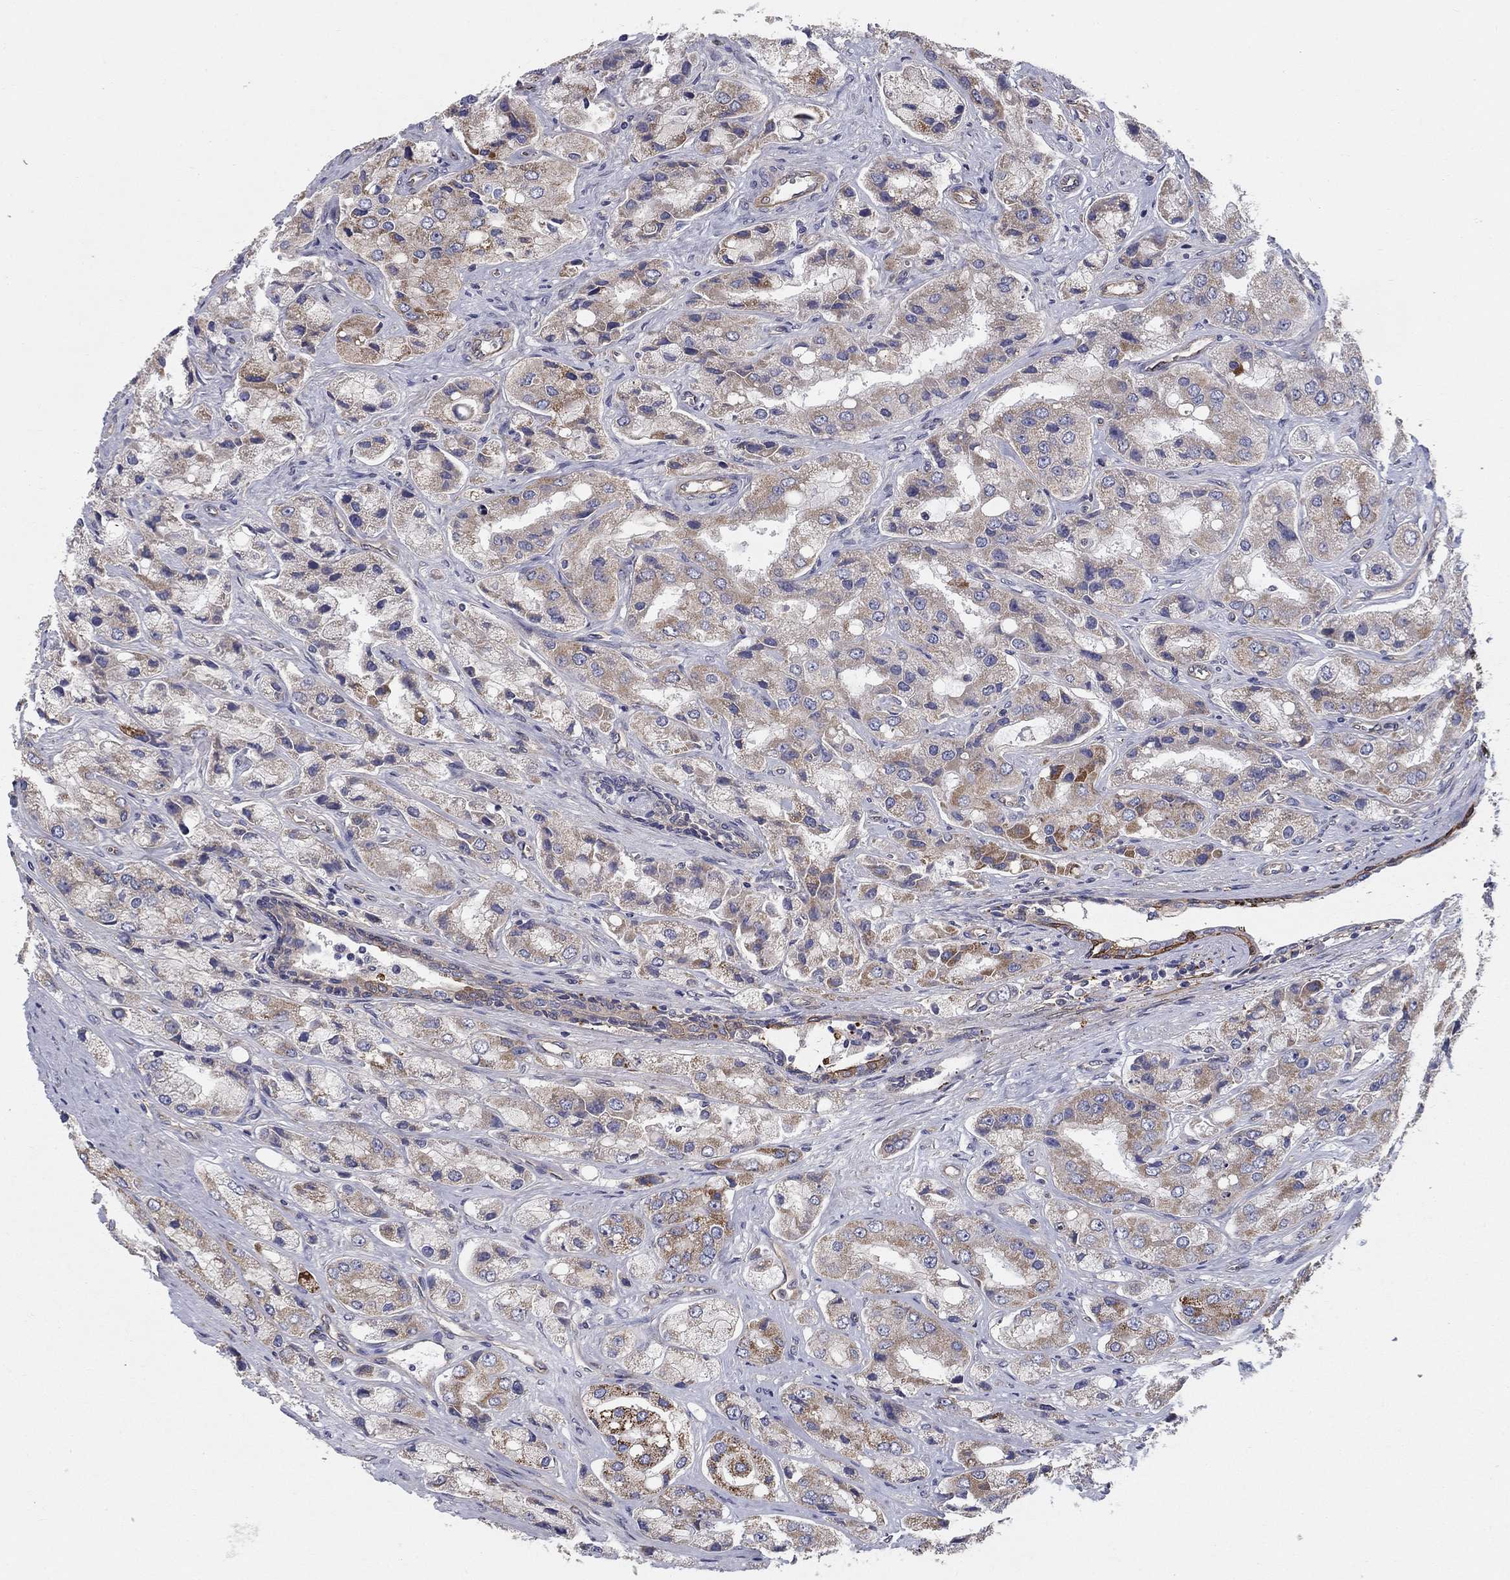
{"staining": {"intensity": "weak", "quantity": "25%-75%", "location": "cytoplasmic/membranous"}, "tissue": "prostate cancer", "cell_type": "Tumor cells", "image_type": "cancer", "snomed": [{"axis": "morphology", "description": "Adenocarcinoma, Low grade"}, {"axis": "topography", "description": "Prostate"}], "caption": "This image displays low-grade adenocarcinoma (prostate) stained with IHC to label a protein in brown. The cytoplasmic/membranous of tumor cells show weak positivity for the protein. Nuclei are counter-stained blue.", "gene": "EMP2", "patient": {"sex": "male", "age": 69}}